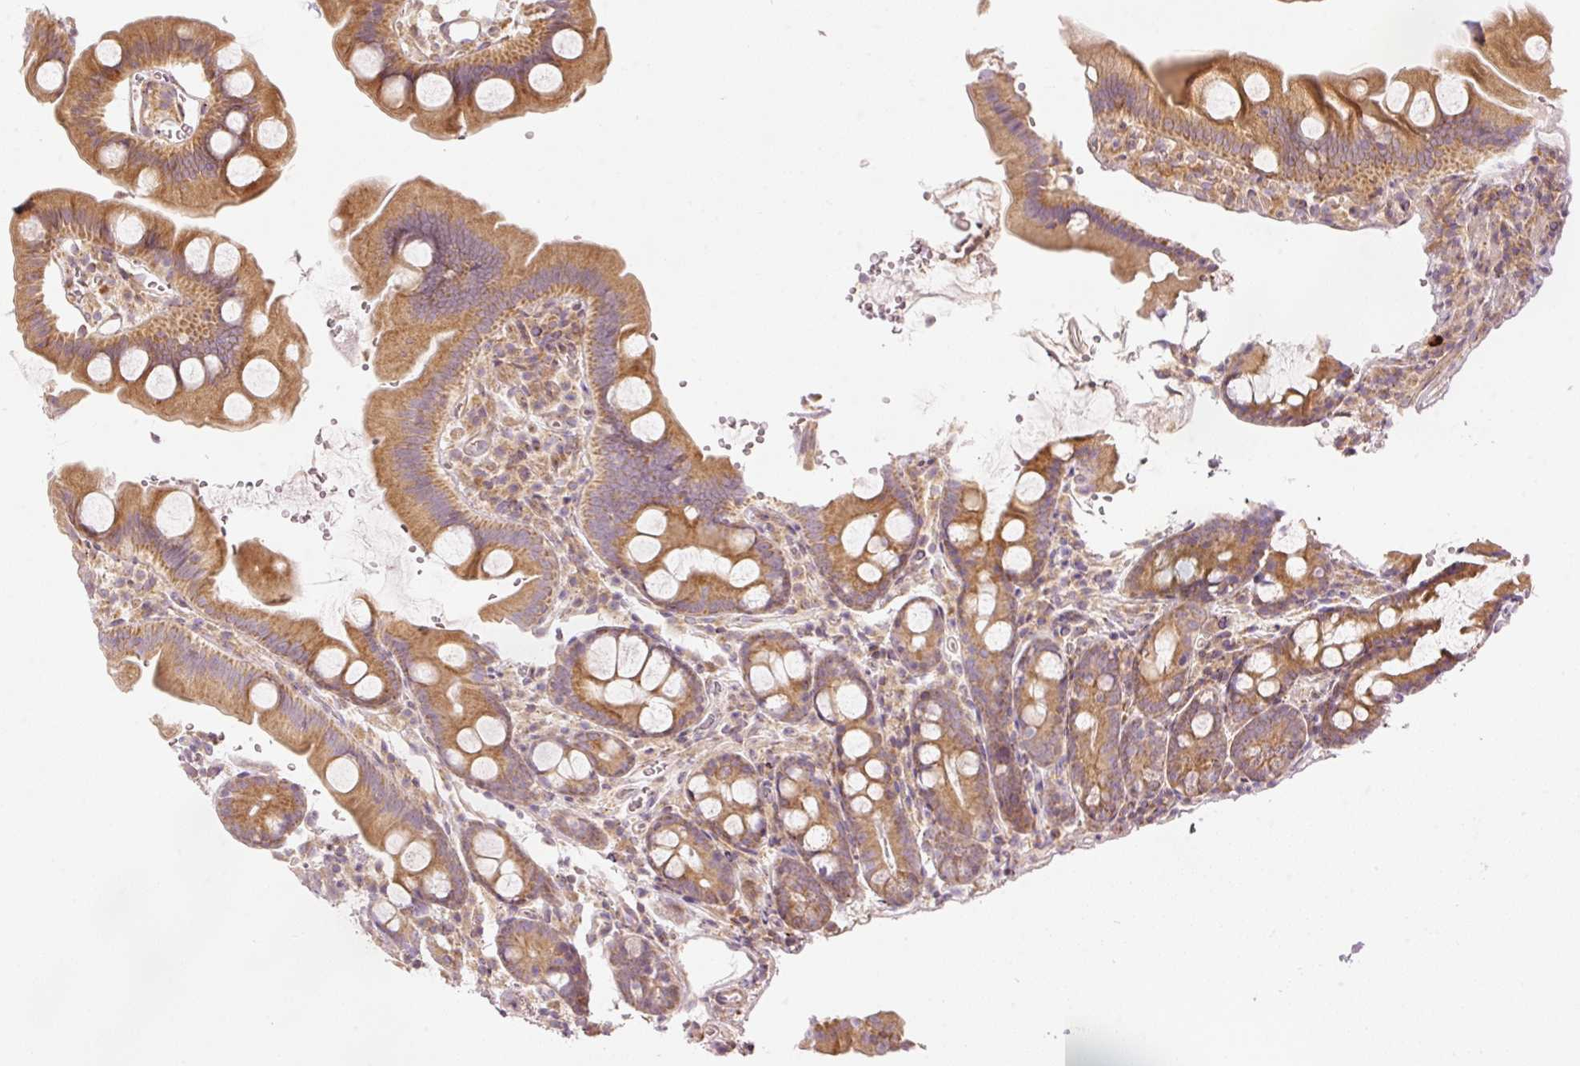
{"staining": {"intensity": "moderate", "quantity": ">75%", "location": "cytoplasmic/membranous"}, "tissue": "small intestine", "cell_type": "Glandular cells", "image_type": "normal", "snomed": [{"axis": "morphology", "description": "Normal tissue, NOS"}, {"axis": "topography", "description": "Small intestine"}], "caption": "A brown stain labels moderate cytoplasmic/membranous positivity of a protein in glandular cells of benign human small intestine. (brown staining indicates protein expression, while blue staining denotes nuclei).", "gene": "SNAPC5", "patient": {"sex": "female", "age": 68}}